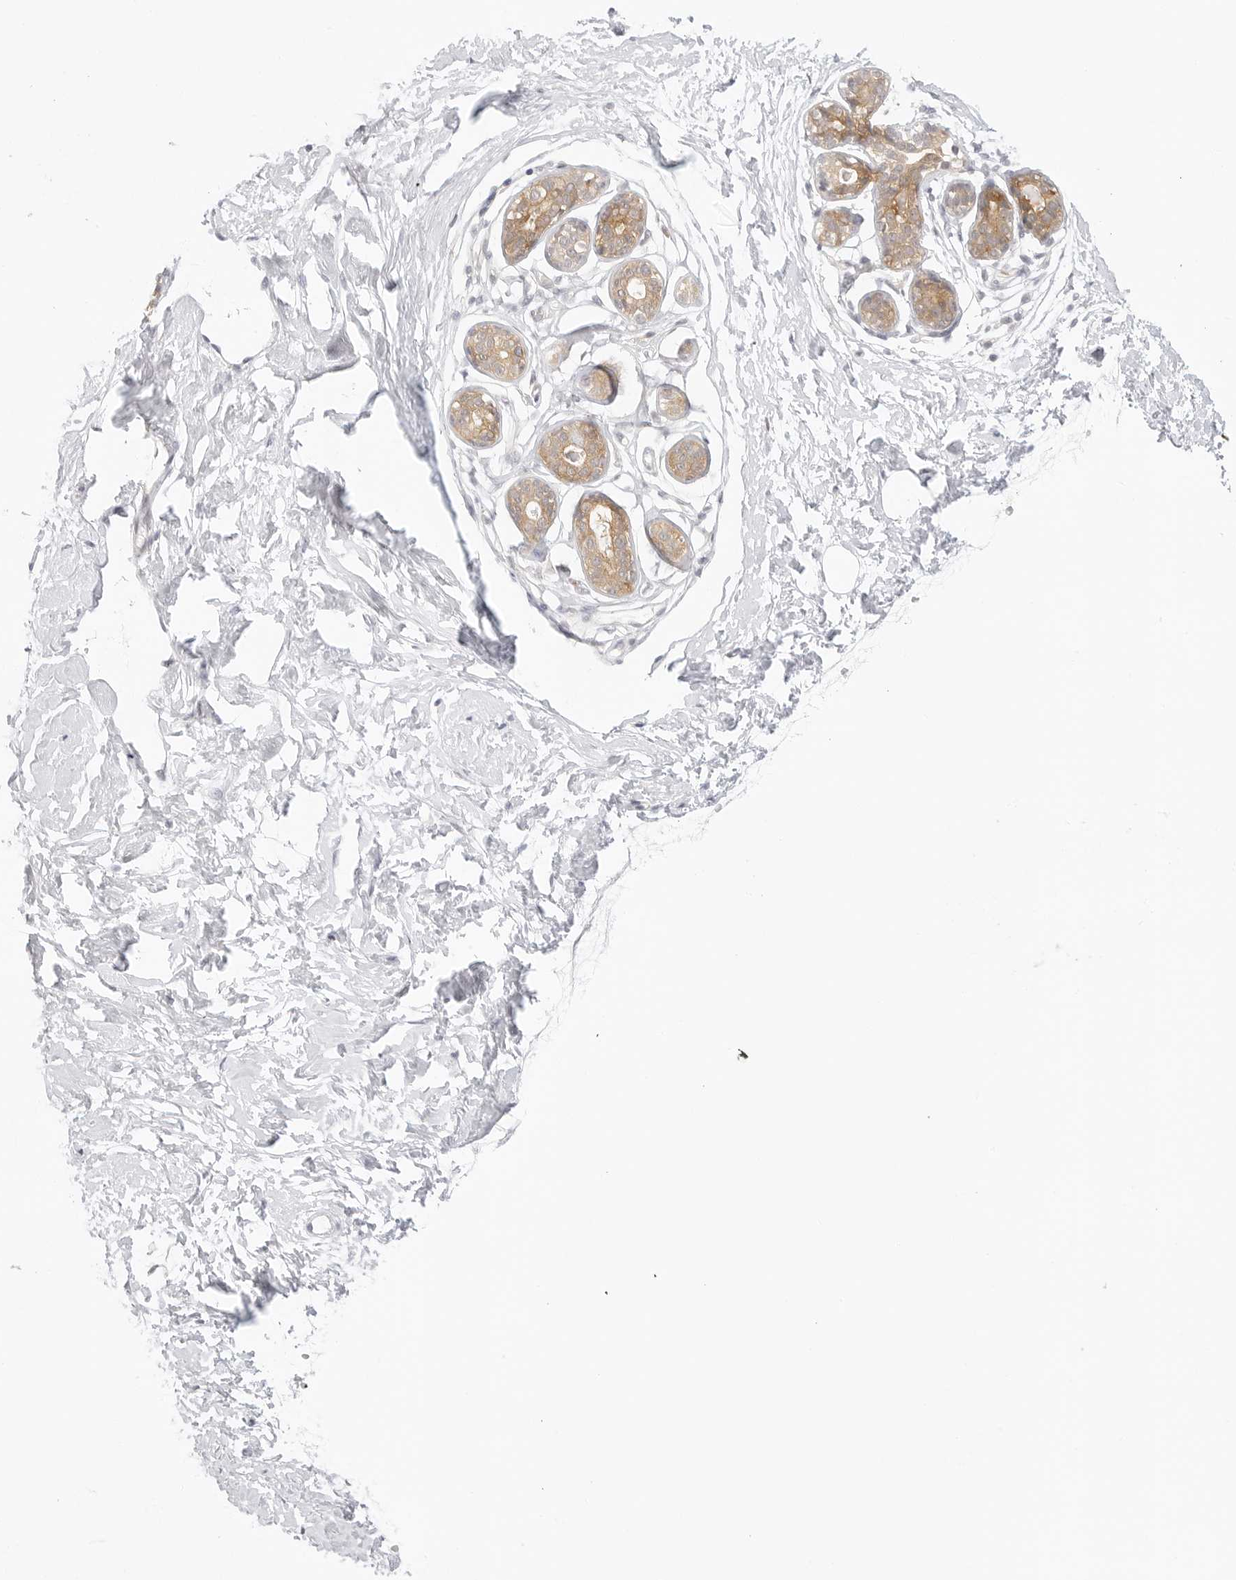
{"staining": {"intensity": "negative", "quantity": "none", "location": "none"}, "tissue": "breast", "cell_type": "Adipocytes", "image_type": "normal", "snomed": [{"axis": "morphology", "description": "Normal tissue, NOS"}, {"axis": "topography", "description": "Breast"}], "caption": "DAB (3,3'-diaminobenzidine) immunohistochemical staining of benign breast demonstrates no significant positivity in adipocytes.", "gene": "TCP1", "patient": {"sex": "female", "age": 23}}